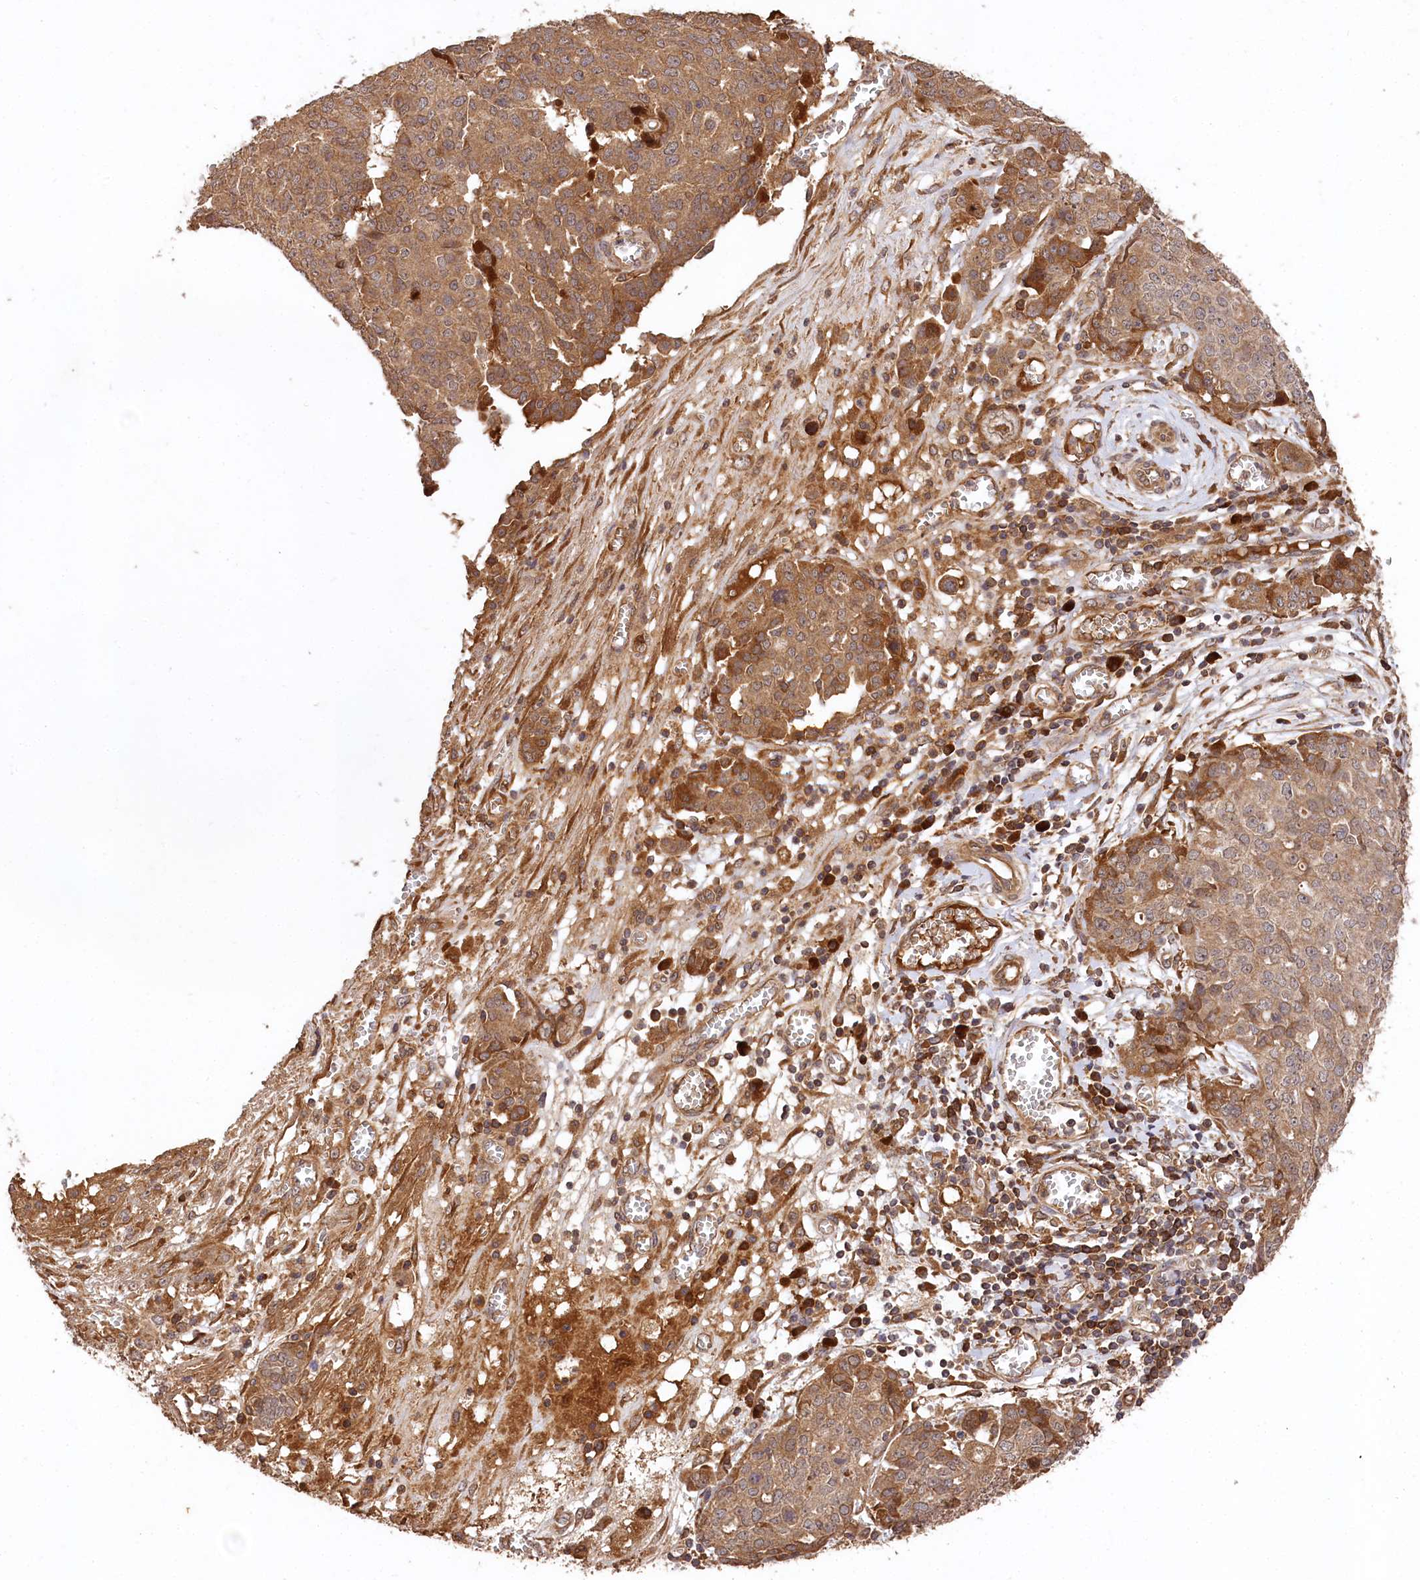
{"staining": {"intensity": "moderate", "quantity": ">75%", "location": "cytoplasmic/membranous"}, "tissue": "ovarian cancer", "cell_type": "Tumor cells", "image_type": "cancer", "snomed": [{"axis": "morphology", "description": "Cystadenocarcinoma, serous, NOS"}, {"axis": "topography", "description": "Soft tissue"}, {"axis": "topography", "description": "Ovary"}], "caption": "This photomicrograph displays IHC staining of human ovarian cancer, with medium moderate cytoplasmic/membranous staining in approximately >75% of tumor cells.", "gene": "MCF2L2", "patient": {"sex": "female", "age": 57}}